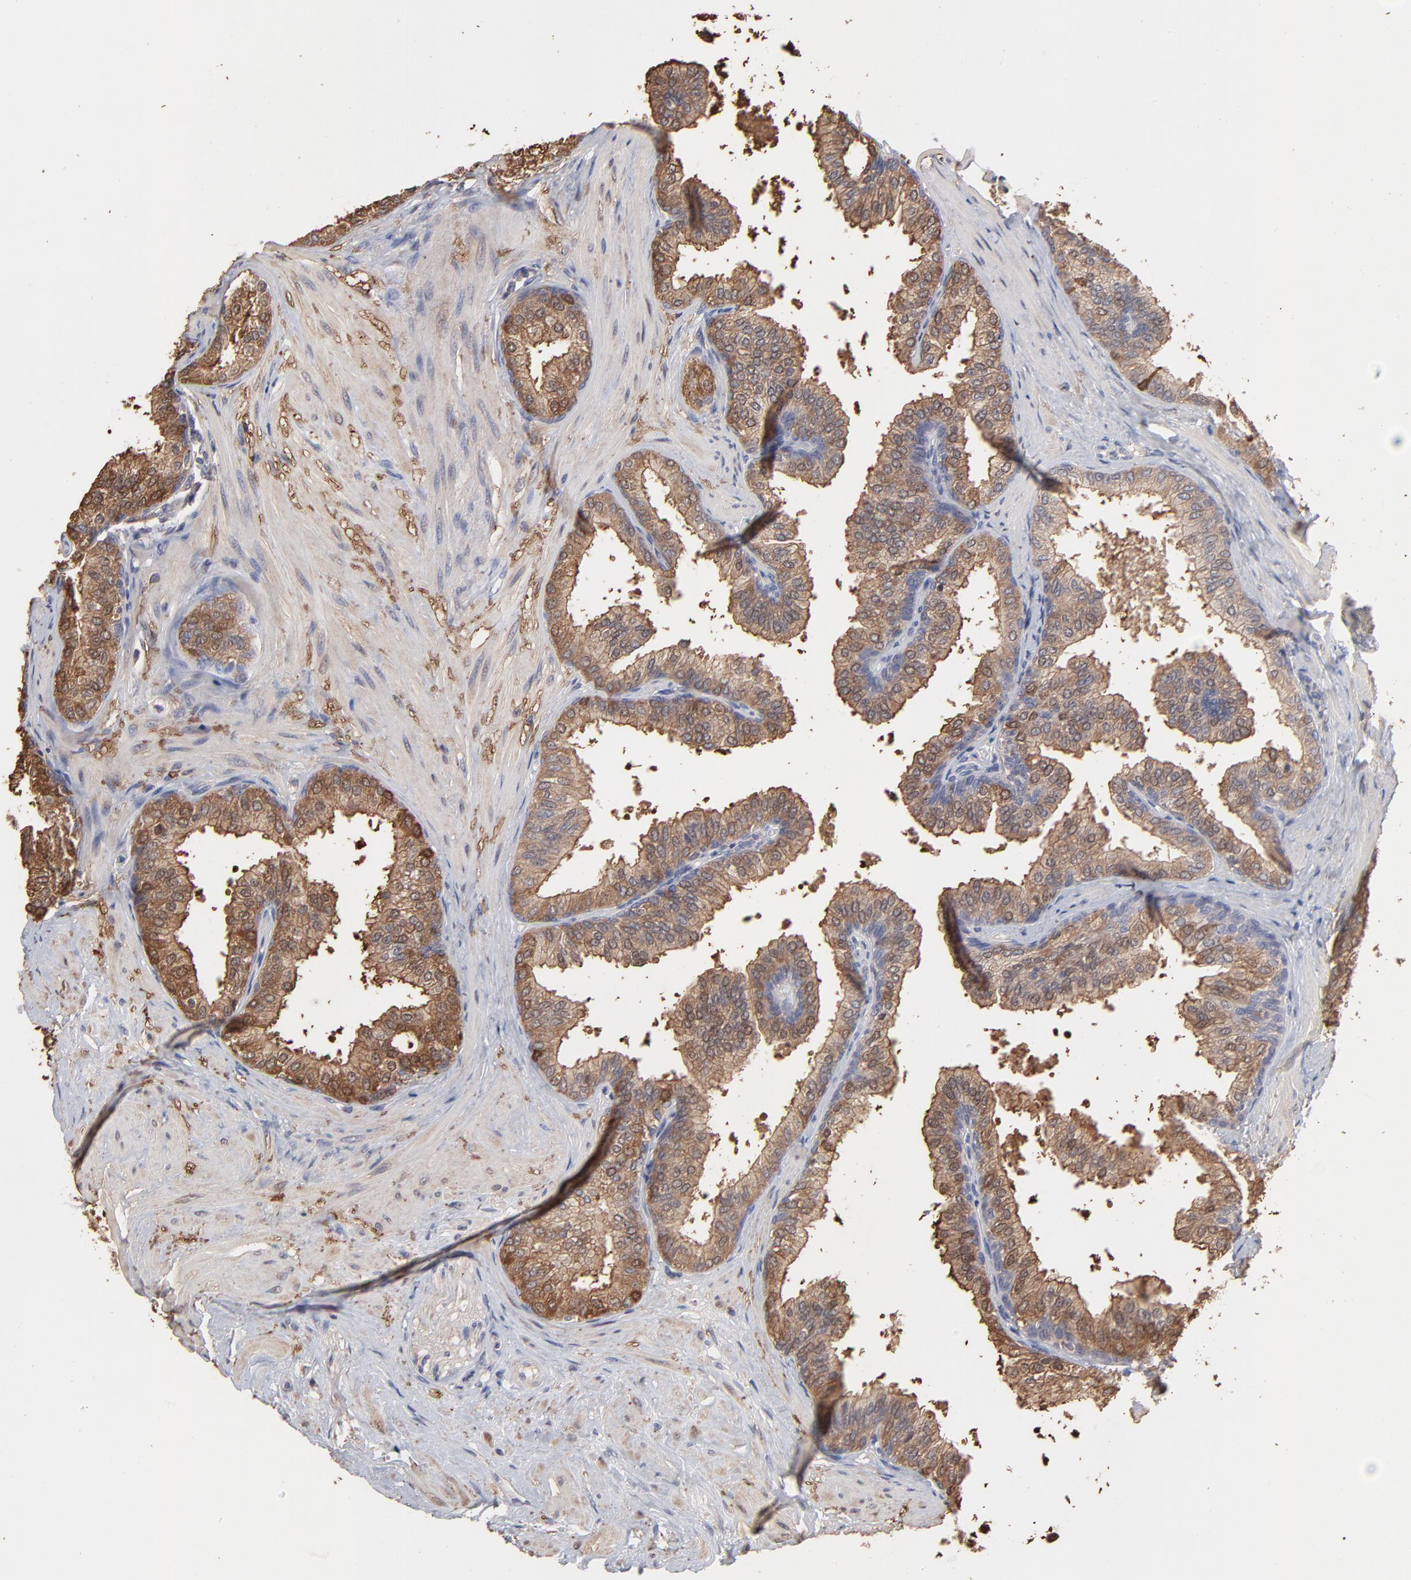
{"staining": {"intensity": "moderate", "quantity": ">75%", "location": "cytoplasmic/membranous"}, "tissue": "prostate", "cell_type": "Glandular cells", "image_type": "normal", "snomed": [{"axis": "morphology", "description": "Normal tissue, NOS"}, {"axis": "topography", "description": "Prostate"}], "caption": "Protein expression analysis of normal prostate shows moderate cytoplasmic/membranous expression in about >75% of glandular cells. (brown staining indicates protein expression, while blue staining denotes nuclei).", "gene": "TANGO2", "patient": {"sex": "male", "age": 60}}